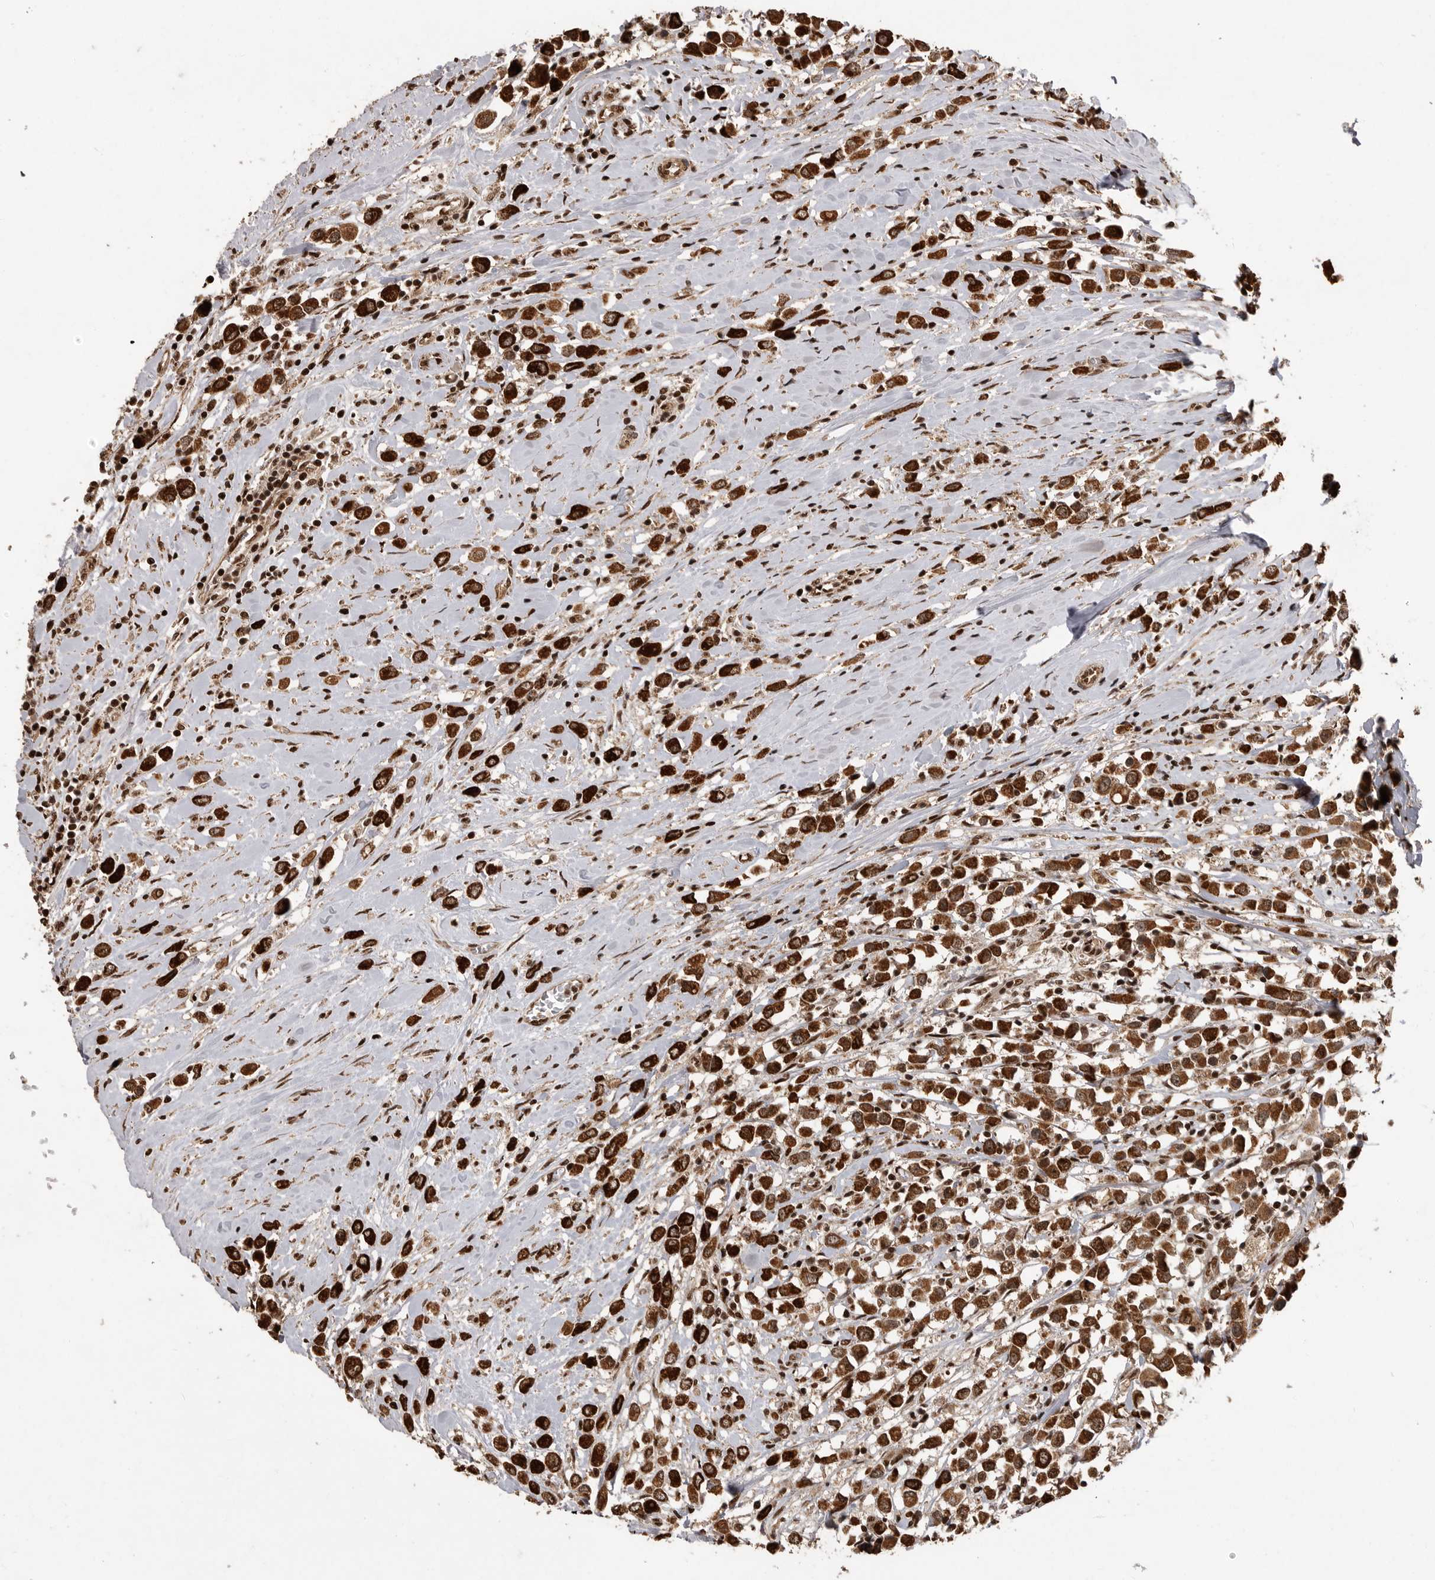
{"staining": {"intensity": "strong", "quantity": ">75%", "location": "cytoplasmic/membranous"}, "tissue": "breast cancer", "cell_type": "Tumor cells", "image_type": "cancer", "snomed": [{"axis": "morphology", "description": "Duct carcinoma"}, {"axis": "topography", "description": "Breast"}], "caption": "Breast intraductal carcinoma tissue shows strong cytoplasmic/membranous positivity in approximately >75% of tumor cells", "gene": "PPP1R8", "patient": {"sex": "female", "age": 61}}